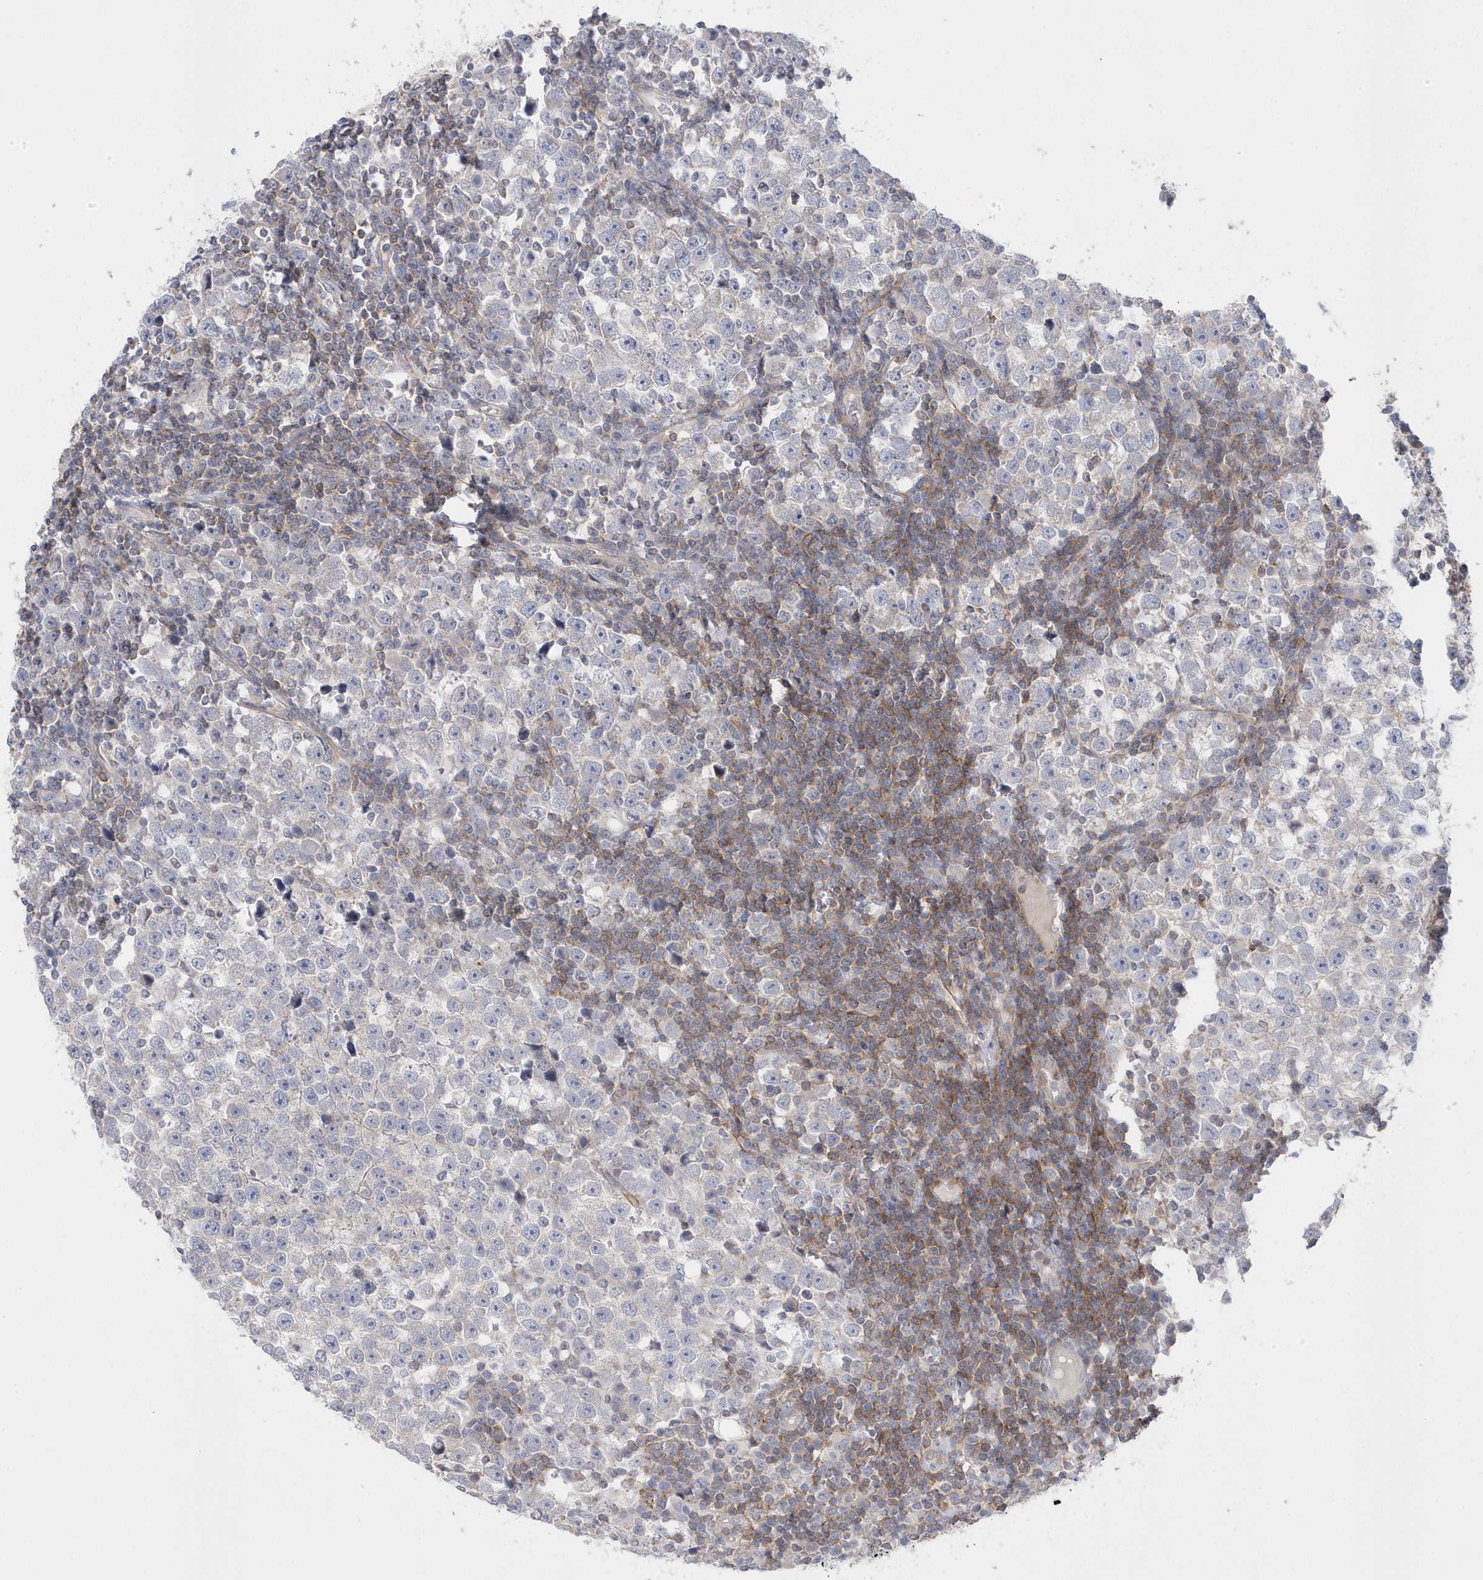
{"staining": {"intensity": "negative", "quantity": "none", "location": "none"}, "tissue": "testis cancer", "cell_type": "Tumor cells", "image_type": "cancer", "snomed": [{"axis": "morphology", "description": "Normal tissue, NOS"}, {"axis": "morphology", "description": "Seminoma, NOS"}, {"axis": "topography", "description": "Testis"}], "caption": "Seminoma (testis) stained for a protein using immunohistochemistry (IHC) exhibits no staining tumor cells.", "gene": "ANAPC1", "patient": {"sex": "male", "age": 43}}